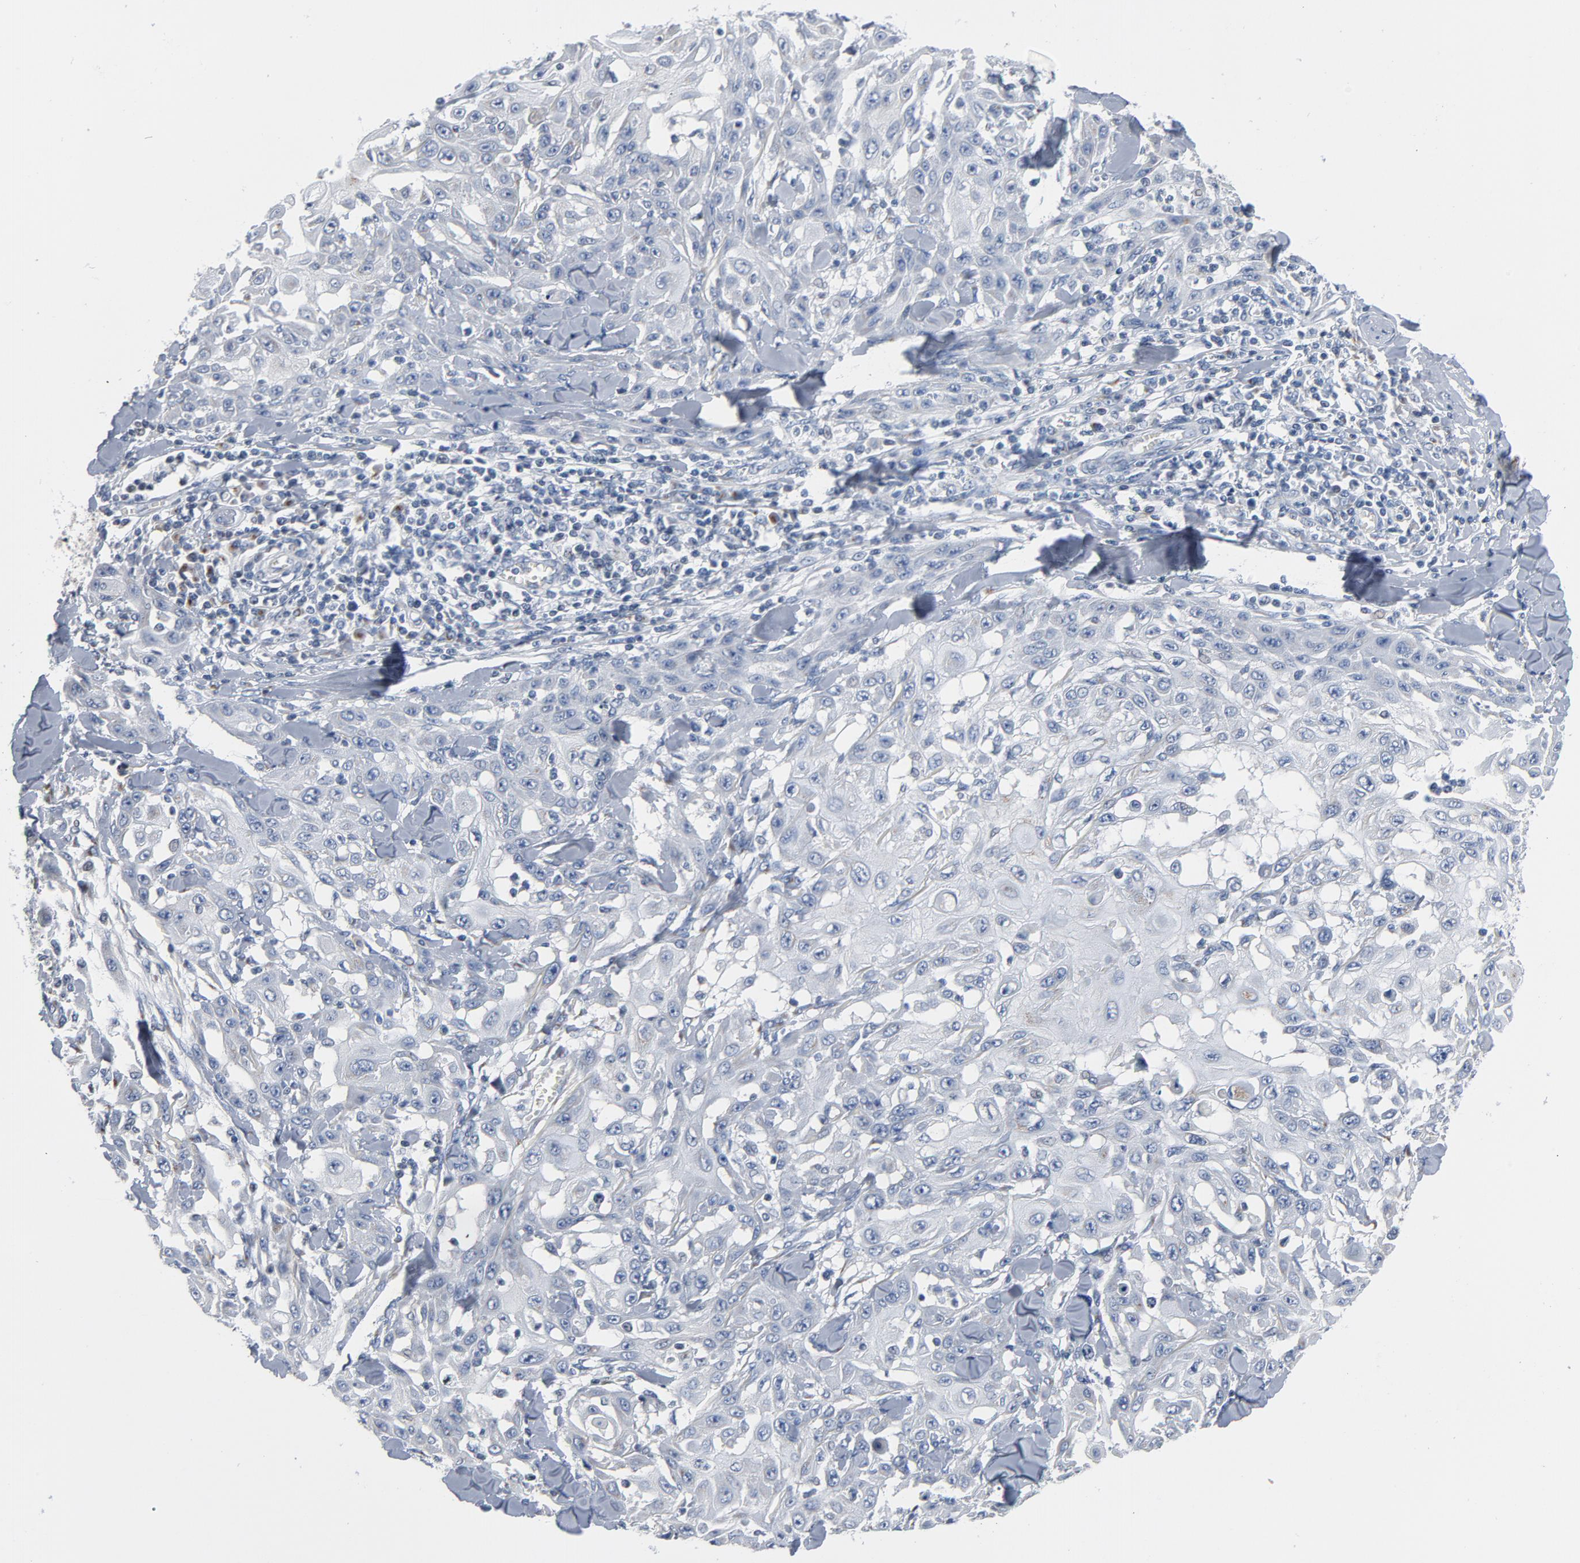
{"staining": {"intensity": "weak", "quantity": "<25%", "location": "cytoplasmic/membranous"}, "tissue": "skin cancer", "cell_type": "Tumor cells", "image_type": "cancer", "snomed": [{"axis": "morphology", "description": "Squamous cell carcinoma, NOS"}, {"axis": "topography", "description": "Skin"}], "caption": "Immunohistochemistry (IHC) of squamous cell carcinoma (skin) demonstrates no staining in tumor cells.", "gene": "YIPF6", "patient": {"sex": "male", "age": 24}}